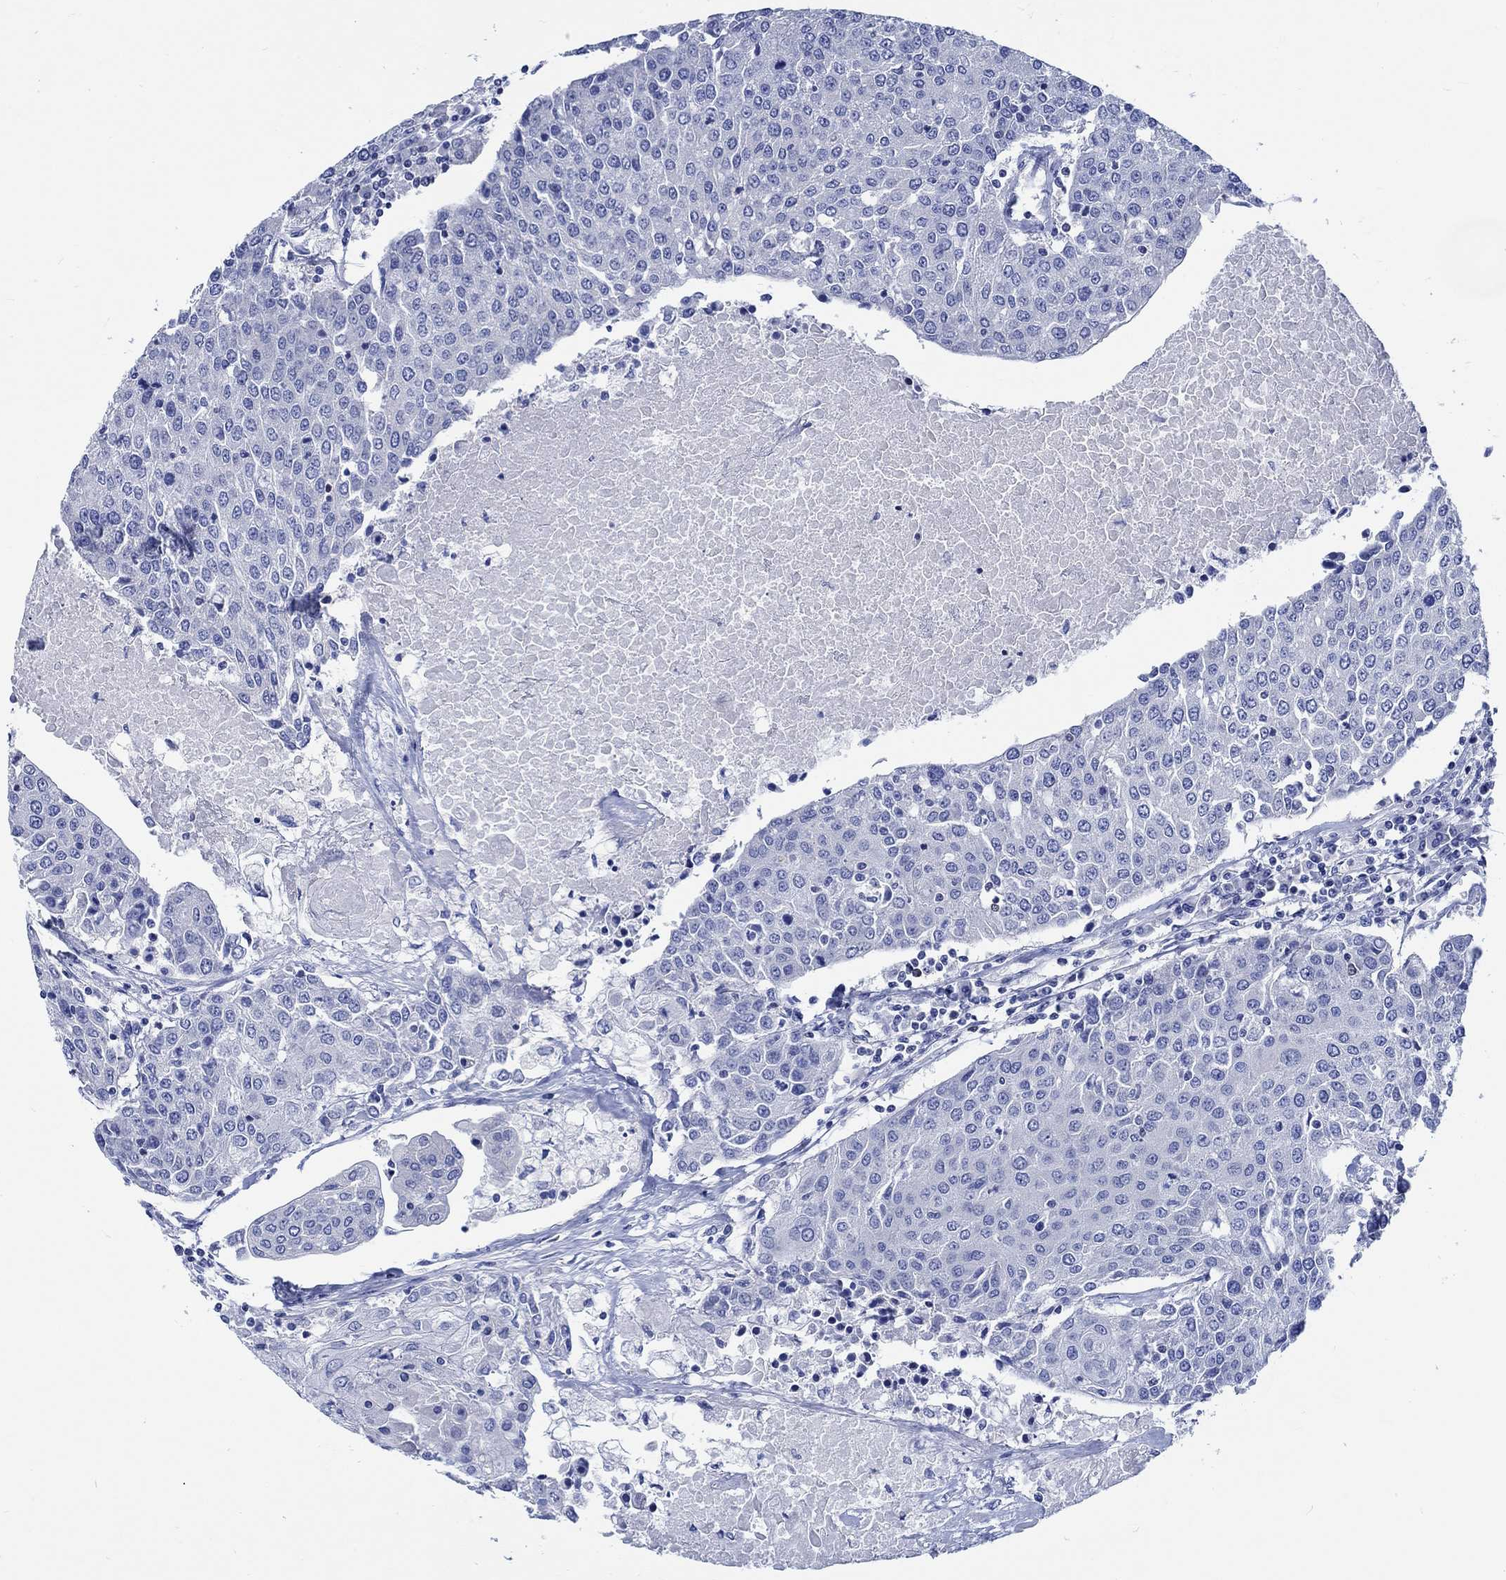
{"staining": {"intensity": "negative", "quantity": "none", "location": "none"}, "tissue": "urothelial cancer", "cell_type": "Tumor cells", "image_type": "cancer", "snomed": [{"axis": "morphology", "description": "Urothelial carcinoma, High grade"}, {"axis": "topography", "description": "Urinary bladder"}], "caption": "High power microscopy photomicrograph of an immunohistochemistry (IHC) histopathology image of urothelial cancer, revealing no significant expression in tumor cells.", "gene": "PTPRN2", "patient": {"sex": "female", "age": 85}}